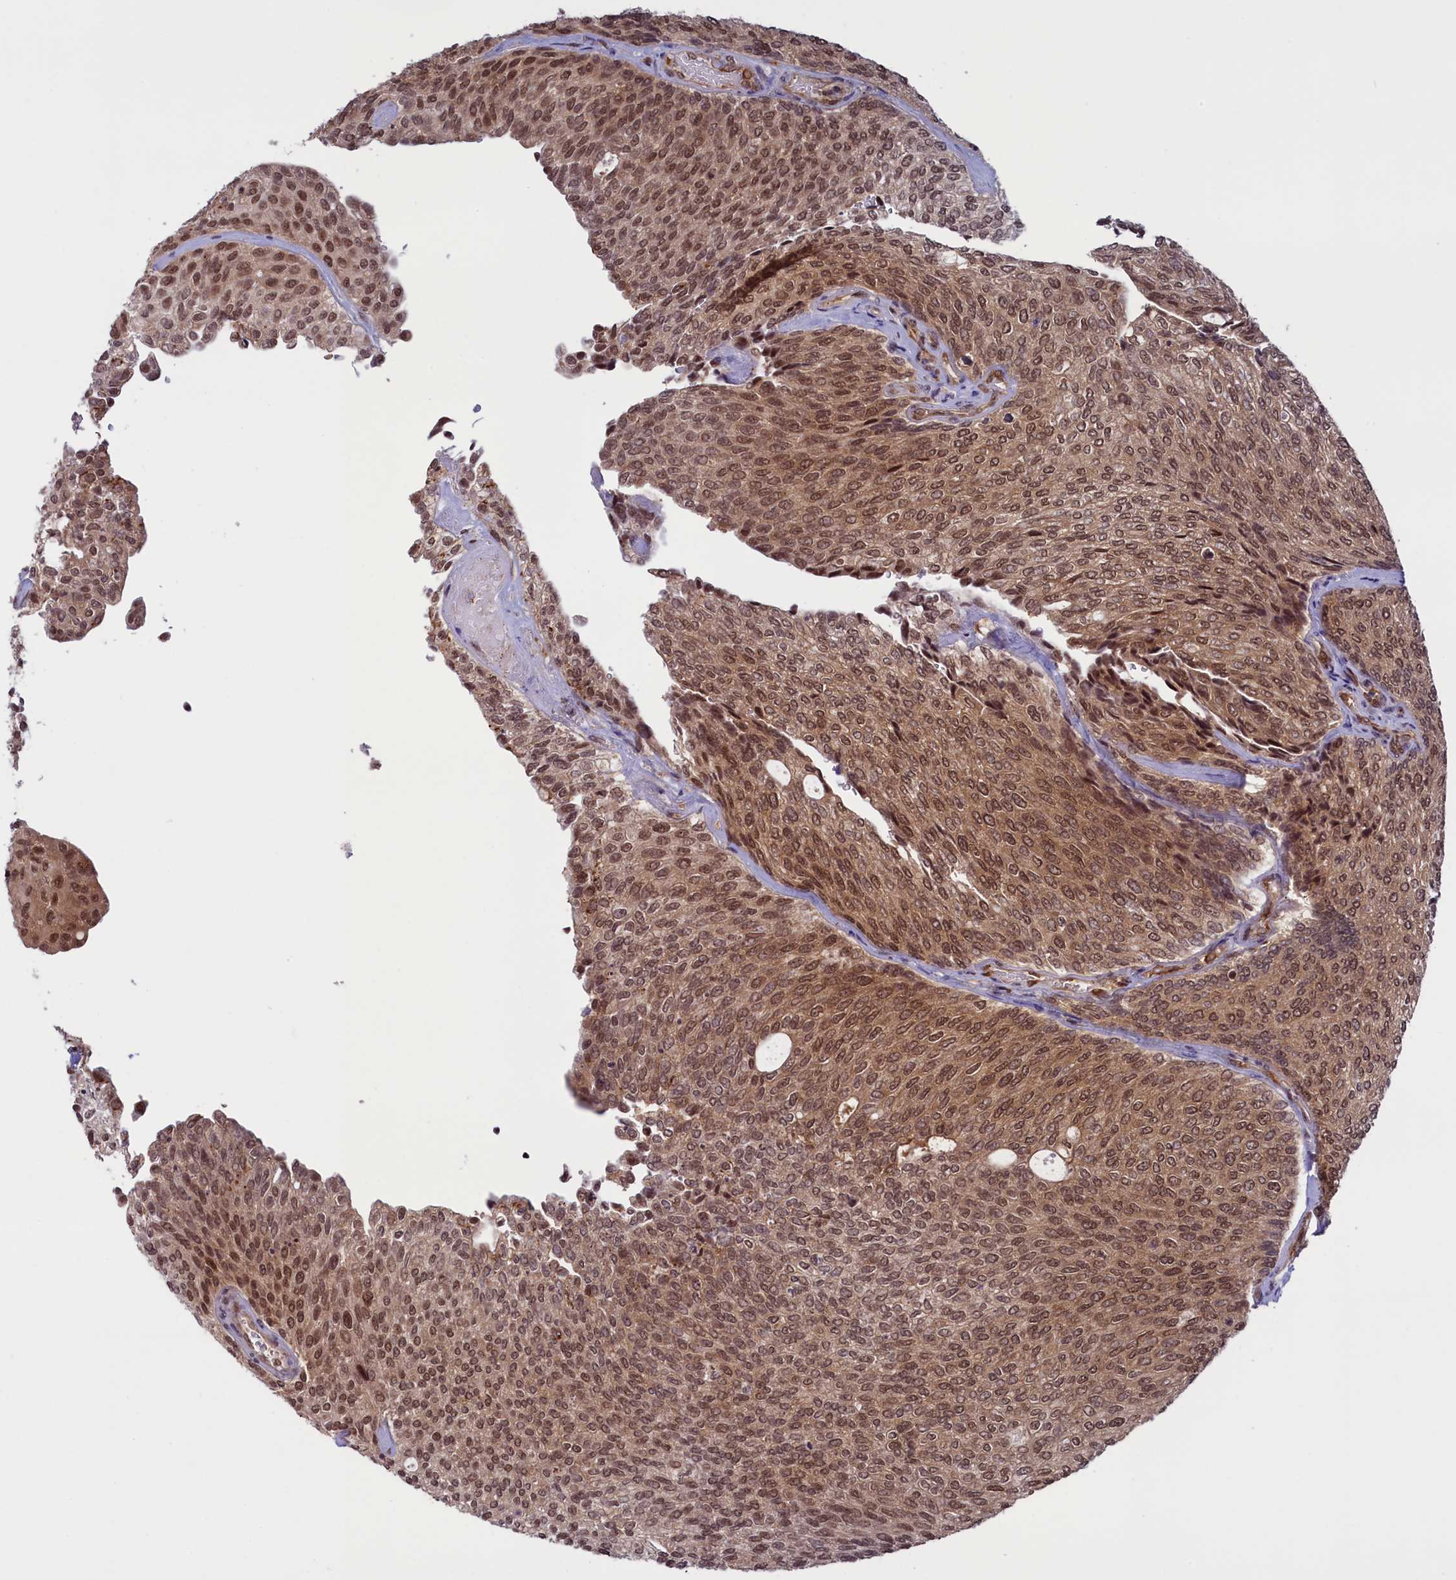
{"staining": {"intensity": "moderate", "quantity": ">75%", "location": "cytoplasmic/membranous,nuclear"}, "tissue": "urothelial cancer", "cell_type": "Tumor cells", "image_type": "cancer", "snomed": [{"axis": "morphology", "description": "Urothelial carcinoma, Low grade"}, {"axis": "topography", "description": "Urinary bladder"}], "caption": "A medium amount of moderate cytoplasmic/membranous and nuclear staining is appreciated in approximately >75% of tumor cells in urothelial carcinoma (low-grade) tissue.", "gene": "SLC7A6OS", "patient": {"sex": "female", "age": 79}}